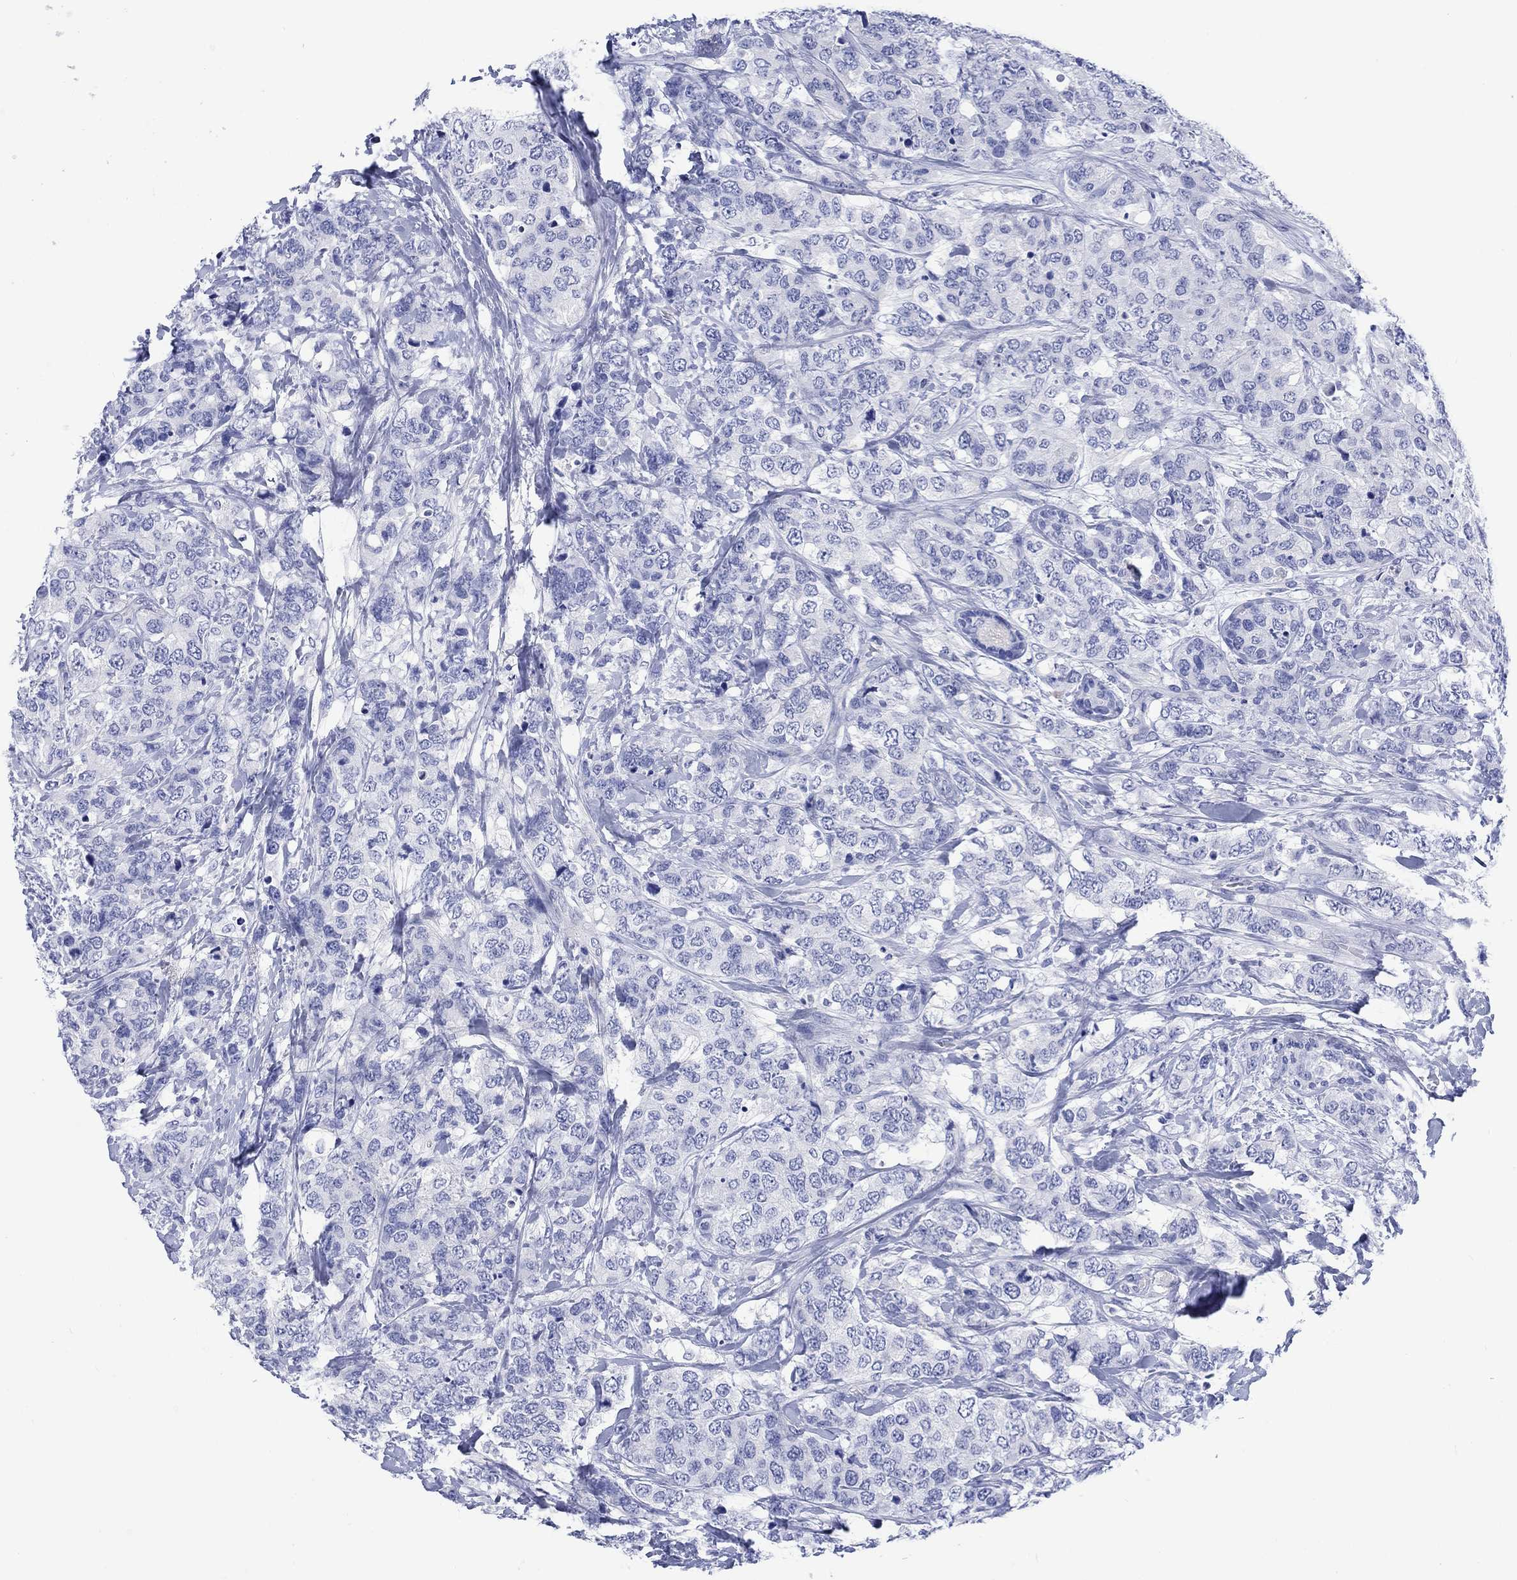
{"staining": {"intensity": "negative", "quantity": "none", "location": "none"}, "tissue": "breast cancer", "cell_type": "Tumor cells", "image_type": "cancer", "snomed": [{"axis": "morphology", "description": "Lobular carcinoma"}, {"axis": "topography", "description": "Breast"}], "caption": "This is a image of immunohistochemistry (IHC) staining of breast cancer, which shows no expression in tumor cells.", "gene": "CACNG3", "patient": {"sex": "female", "age": 59}}